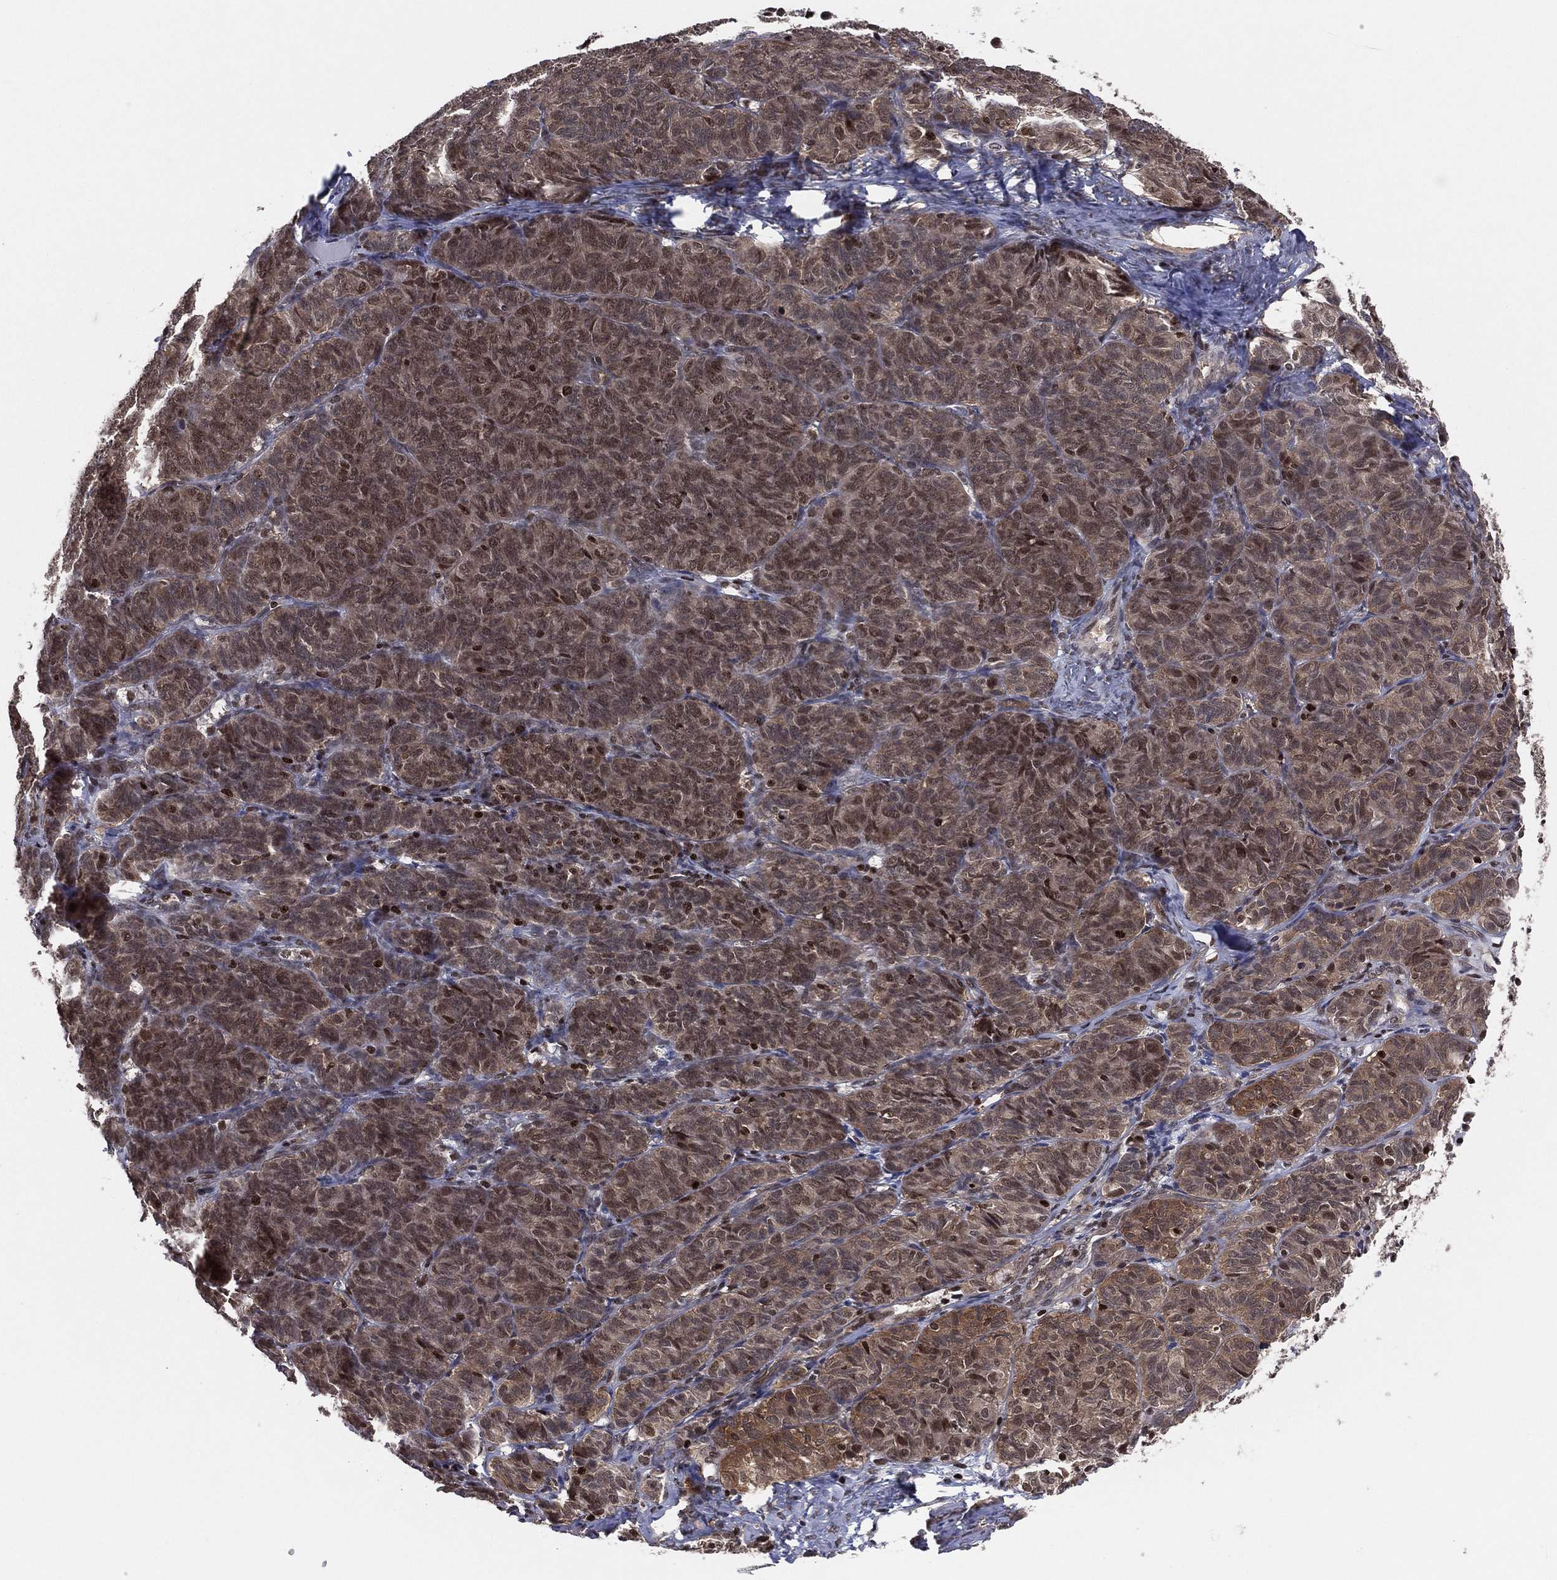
{"staining": {"intensity": "moderate", "quantity": ">75%", "location": "cytoplasmic/membranous"}, "tissue": "ovarian cancer", "cell_type": "Tumor cells", "image_type": "cancer", "snomed": [{"axis": "morphology", "description": "Carcinoma, endometroid"}, {"axis": "topography", "description": "Ovary"}], "caption": "IHC histopathology image of human endometroid carcinoma (ovarian) stained for a protein (brown), which reveals medium levels of moderate cytoplasmic/membranous staining in about >75% of tumor cells.", "gene": "PSMA1", "patient": {"sex": "female", "age": 80}}